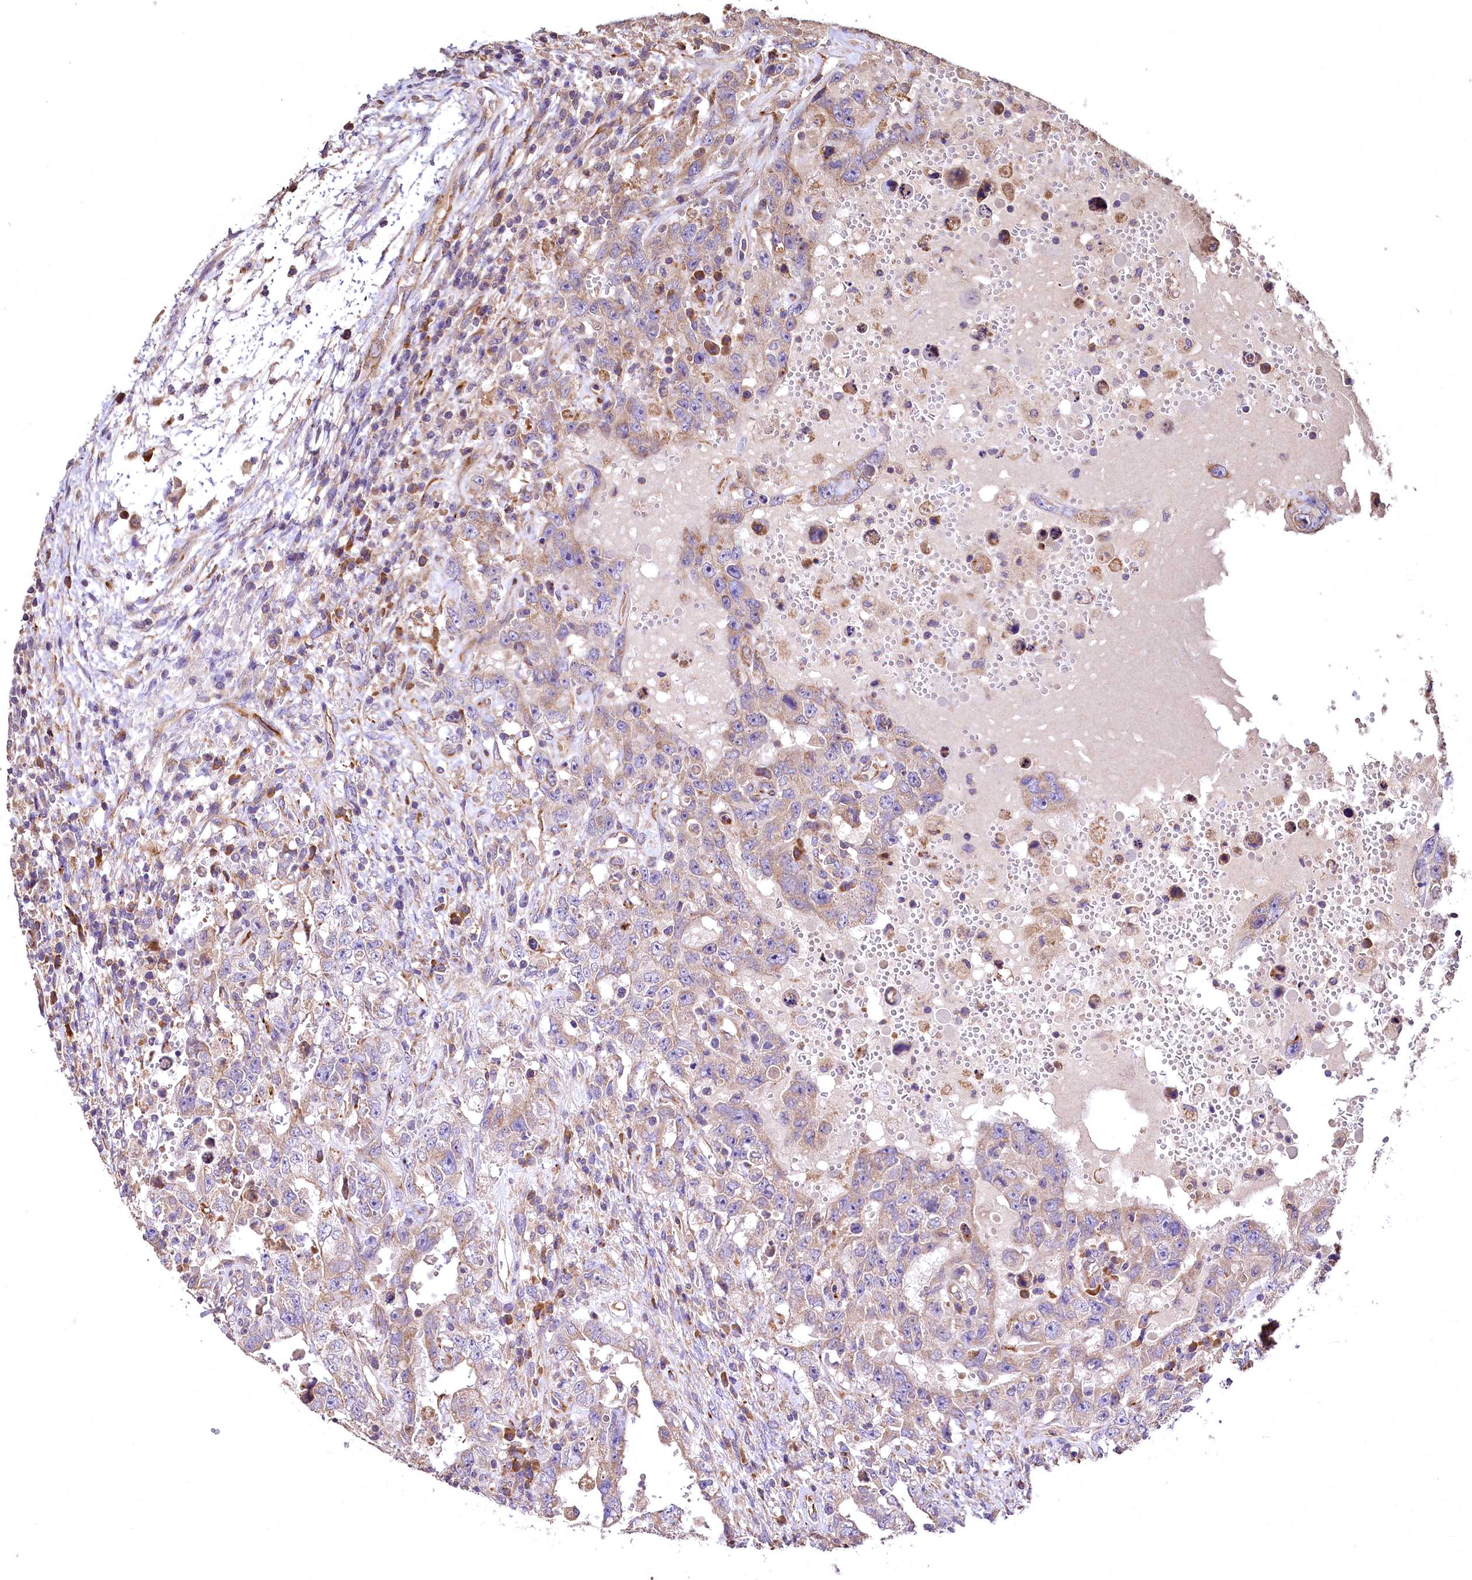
{"staining": {"intensity": "weak", "quantity": ">75%", "location": "cytoplasmic/membranous"}, "tissue": "testis cancer", "cell_type": "Tumor cells", "image_type": "cancer", "snomed": [{"axis": "morphology", "description": "Carcinoma, Embryonal, NOS"}, {"axis": "topography", "description": "Testis"}], "caption": "Immunohistochemical staining of testis cancer (embryonal carcinoma) displays weak cytoplasmic/membranous protein positivity in approximately >75% of tumor cells.", "gene": "RASSF1", "patient": {"sex": "male", "age": 26}}